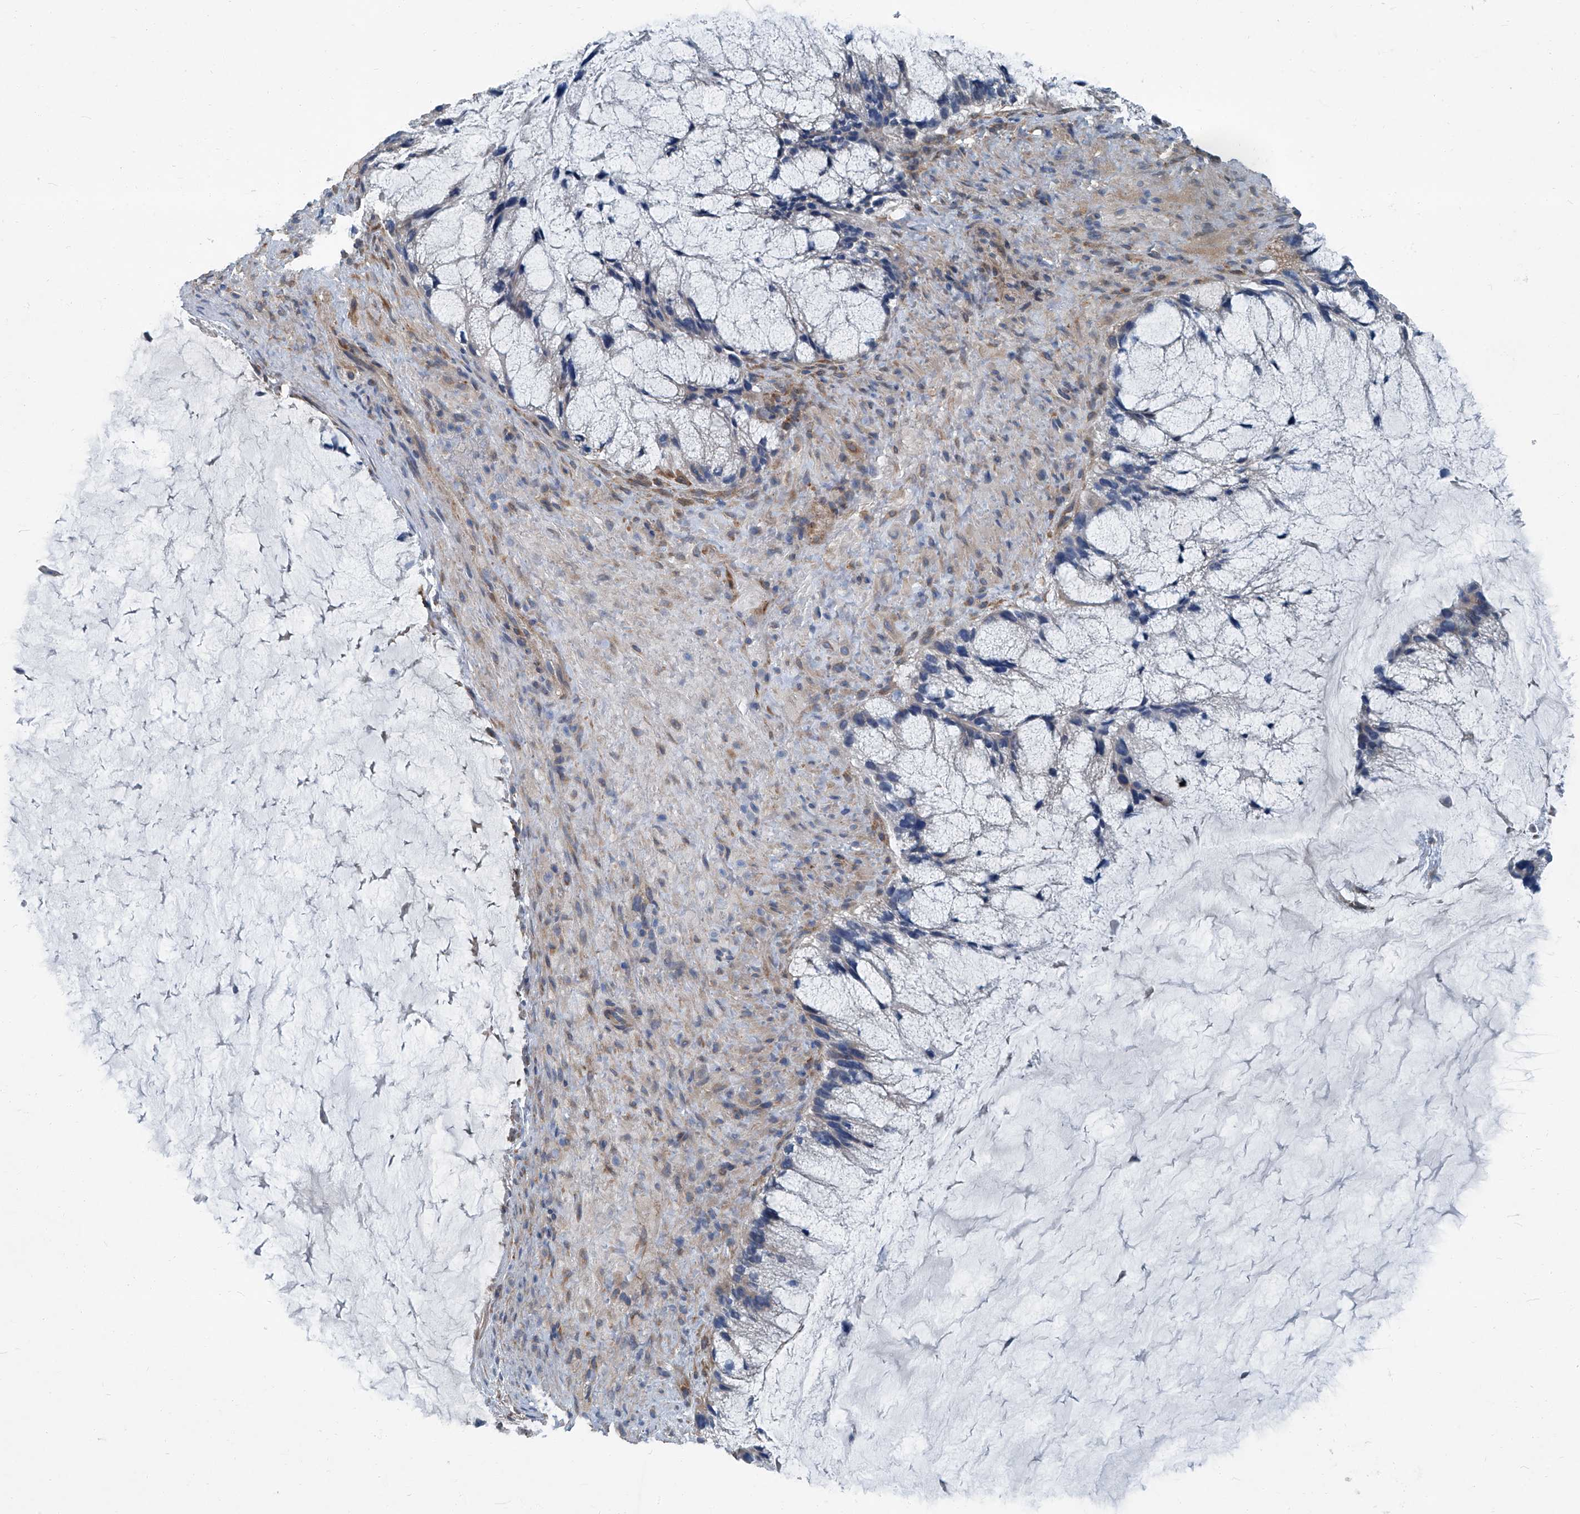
{"staining": {"intensity": "negative", "quantity": "none", "location": "none"}, "tissue": "ovarian cancer", "cell_type": "Tumor cells", "image_type": "cancer", "snomed": [{"axis": "morphology", "description": "Cystadenocarcinoma, mucinous, NOS"}, {"axis": "topography", "description": "Ovary"}], "caption": "Image shows no protein expression in tumor cells of ovarian cancer tissue.", "gene": "SEPTIN7", "patient": {"sex": "female", "age": 37}}